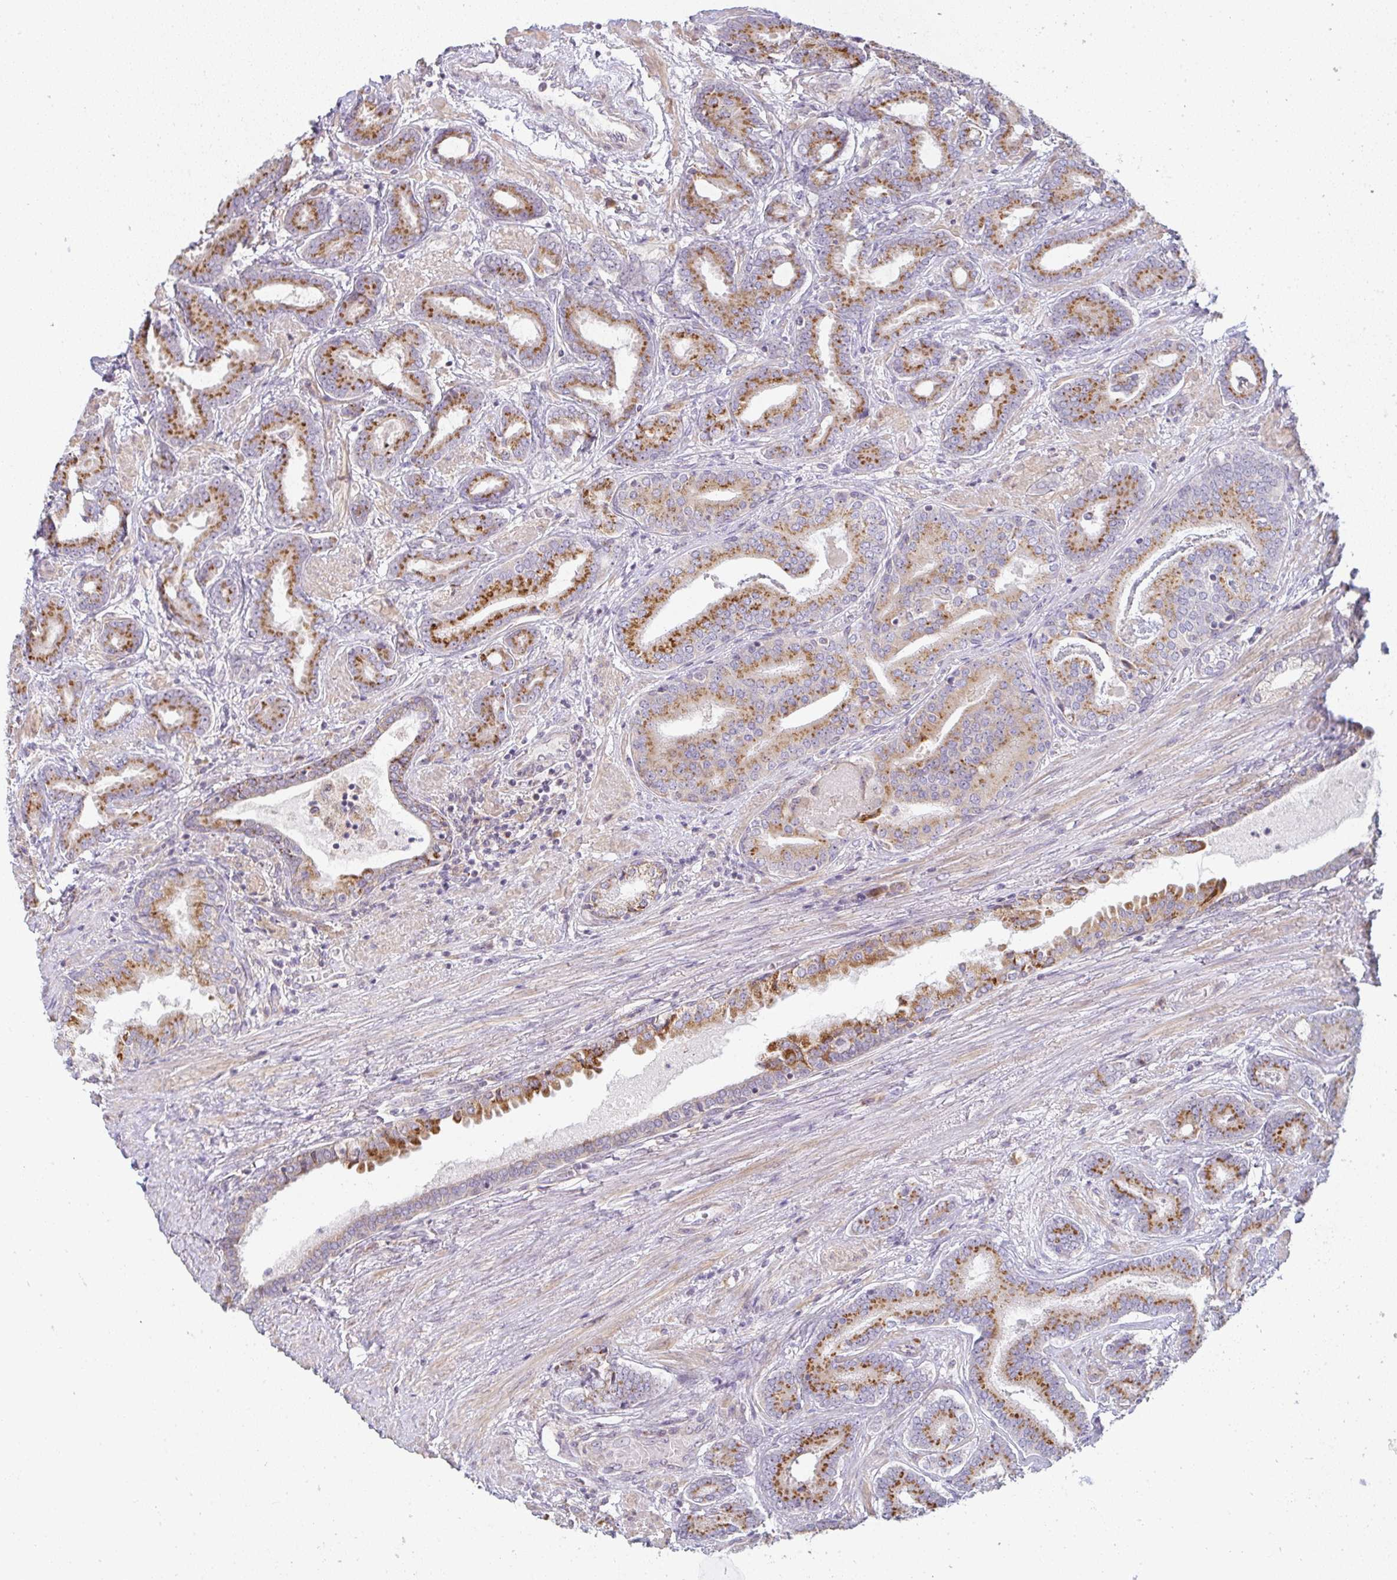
{"staining": {"intensity": "strong", "quantity": ">75%", "location": "cytoplasmic/membranous"}, "tissue": "prostate cancer", "cell_type": "Tumor cells", "image_type": "cancer", "snomed": [{"axis": "morphology", "description": "Adenocarcinoma, High grade"}, {"axis": "topography", "description": "Prostate"}], "caption": "DAB immunohistochemical staining of prostate high-grade adenocarcinoma reveals strong cytoplasmic/membranous protein positivity in approximately >75% of tumor cells.", "gene": "MOB1A", "patient": {"sex": "male", "age": 62}}